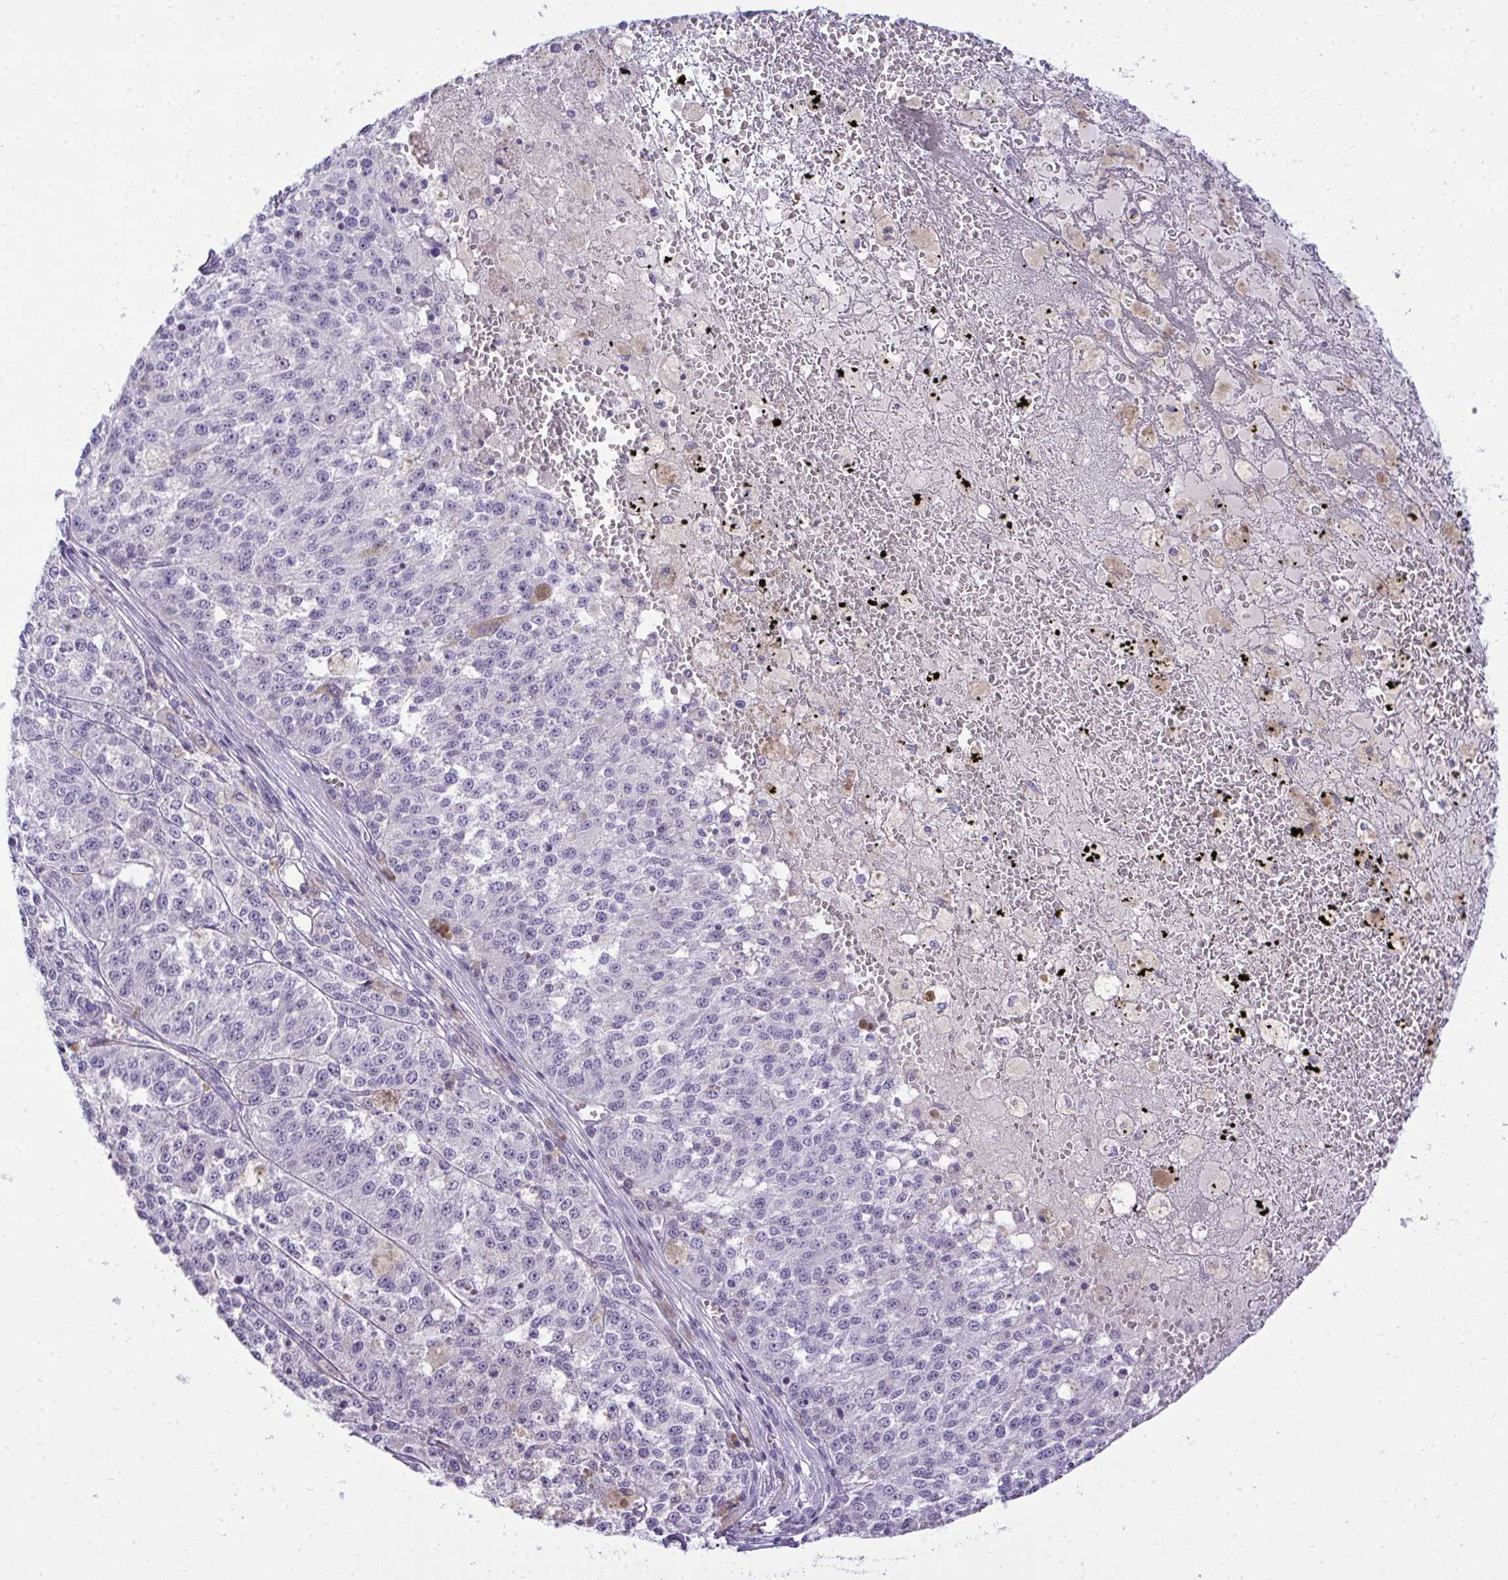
{"staining": {"intensity": "negative", "quantity": "none", "location": "none"}, "tissue": "melanoma", "cell_type": "Tumor cells", "image_type": "cancer", "snomed": [{"axis": "morphology", "description": "Malignant melanoma, Metastatic site"}, {"axis": "topography", "description": "Lymph node"}], "caption": "A histopathology image of melanoma stained for a protein reveals no brown staining in tumor cells. (DAB IHC with hematoxylin counter stain).", "gene": "TMCO5A", "patient": {"sex": "female", "age": 64}}